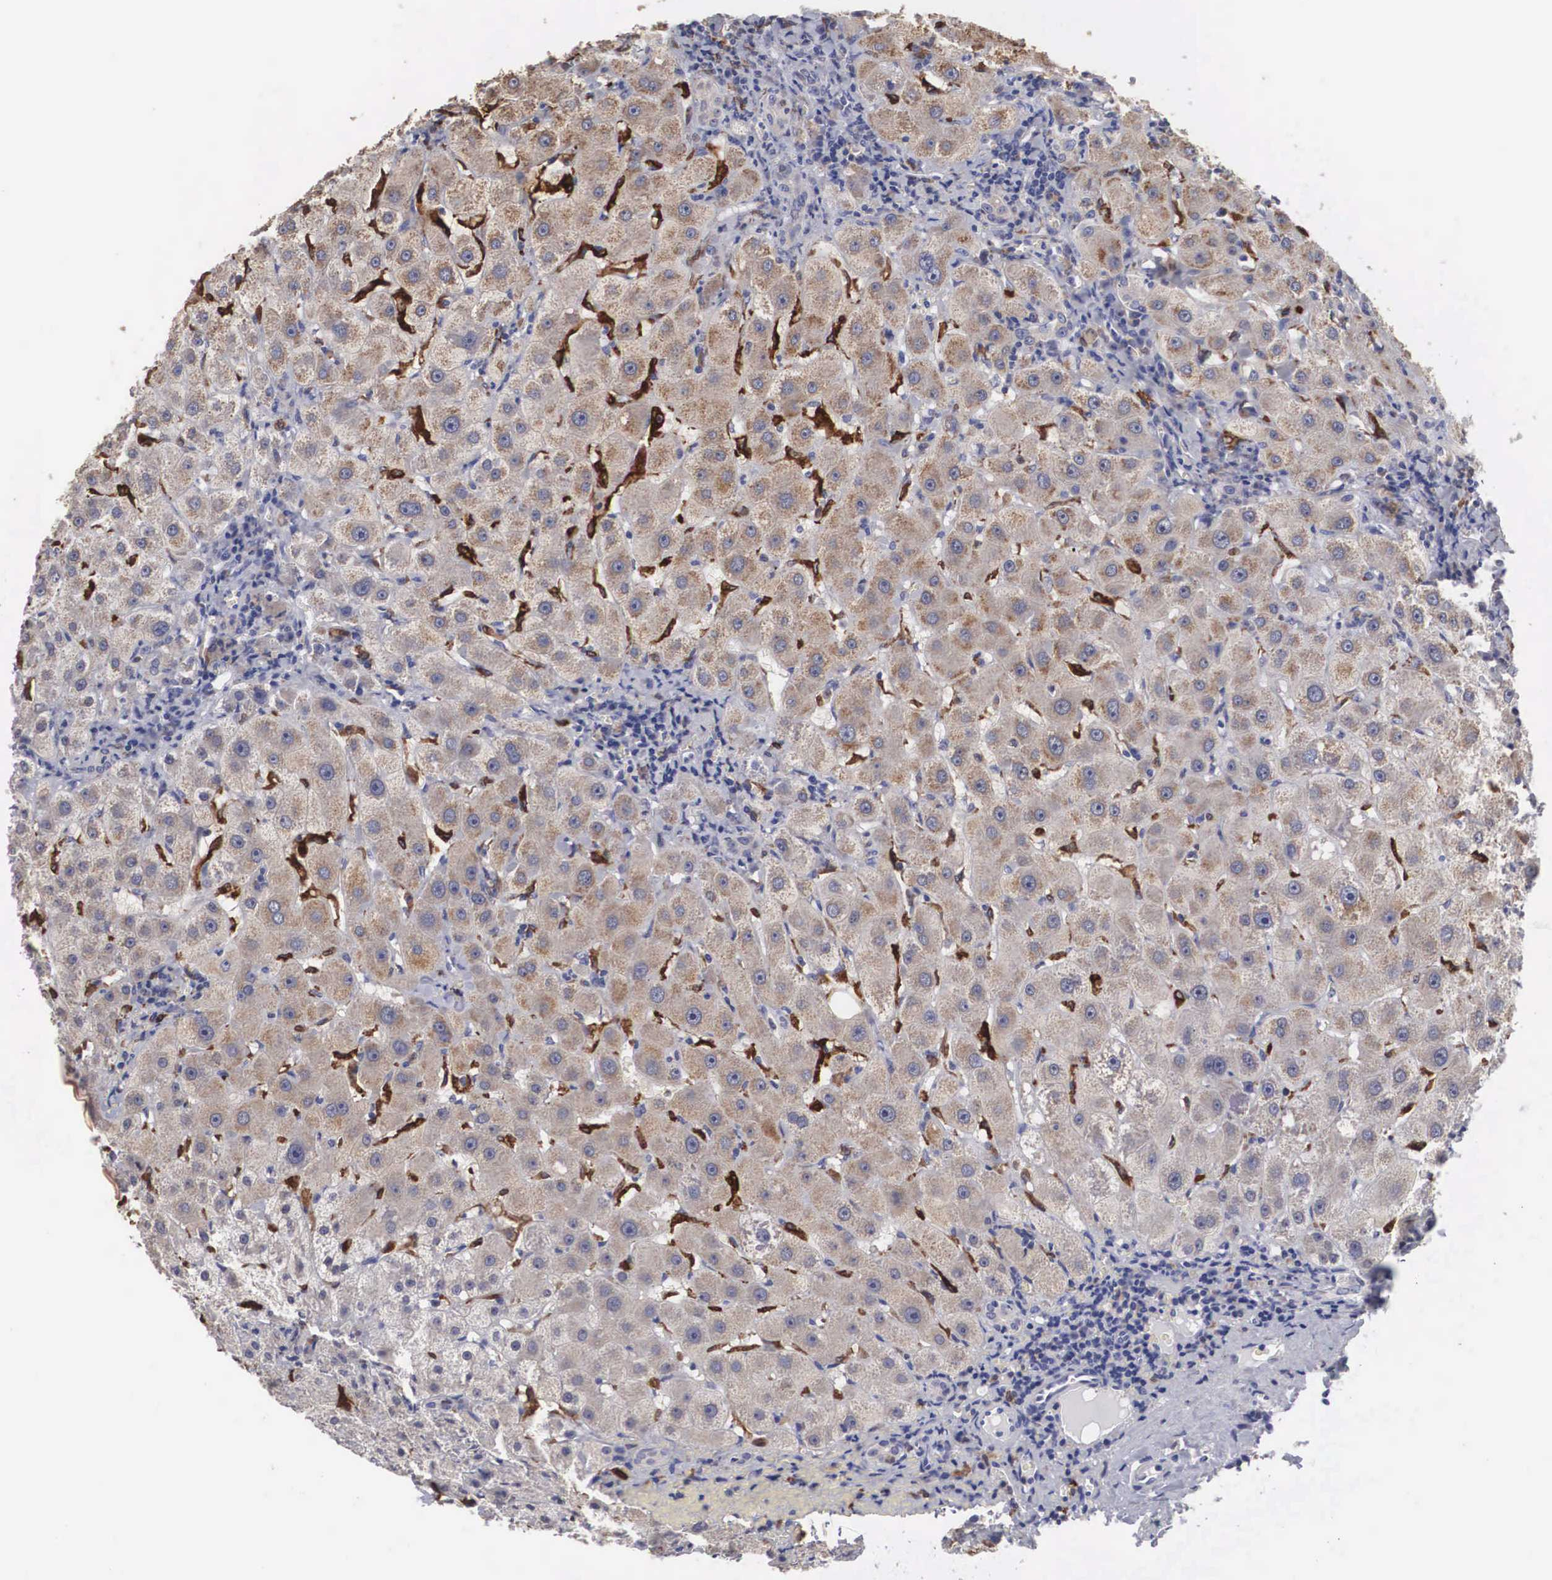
{"staining": {"intensity": "negative", "quantity": "none", "location": "none"}, "tissue": "liver", "cell_type": "Cholangiocytes", "image_type": "normal", "snomed": [{"axis": "morphology", "description": "Normal tissue, NOS"}, {"axis": "topography", "description": "Liver"}], "caption": "Immunohistochemistry of benign human liver demonstrates no staining in cholangiocytes.", "gene": "HMOX1", "patient": {"sex": "female", "age": 79}}